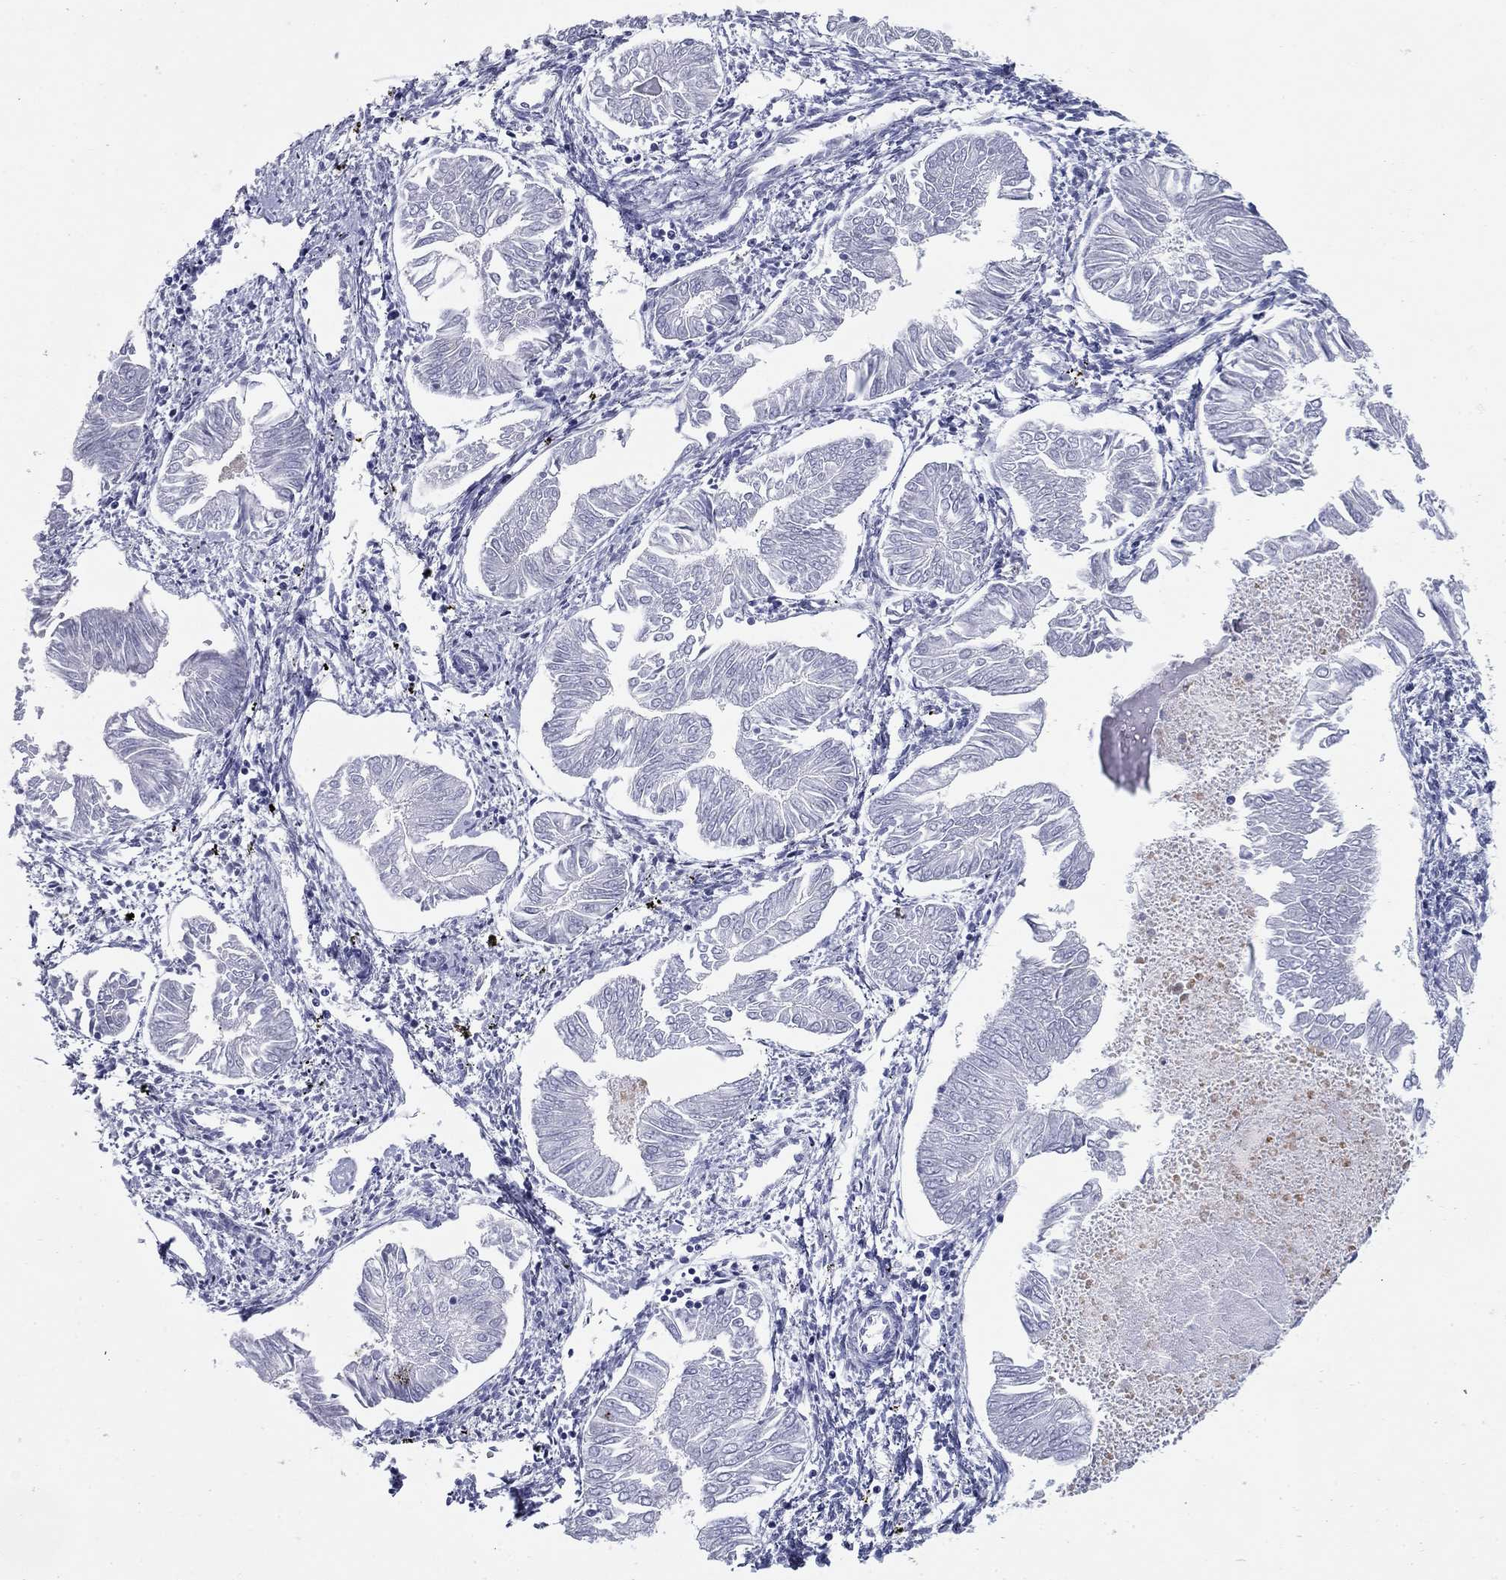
{"staining": {"intensity": "negative", "quantity": "none", "location": "none"}, "tissue": "endometrial cancer", "cell_type": "Tumor cells", "image_type": "cancer", "snomed": [{"axis": "morphology", "description": "Adenocarcinoma, NOS"}, {"axis": "topography", "description": "Endometrium"}], "caption": "Histopathology image shows no significant protein expression in tumor cells of endometrial cancer. (DAB immunohistochemistry (IHC) with hematoxylin counter stain).", "gene": "NDUFA4L2", "patient": {"sex": "female", "age": 53}}